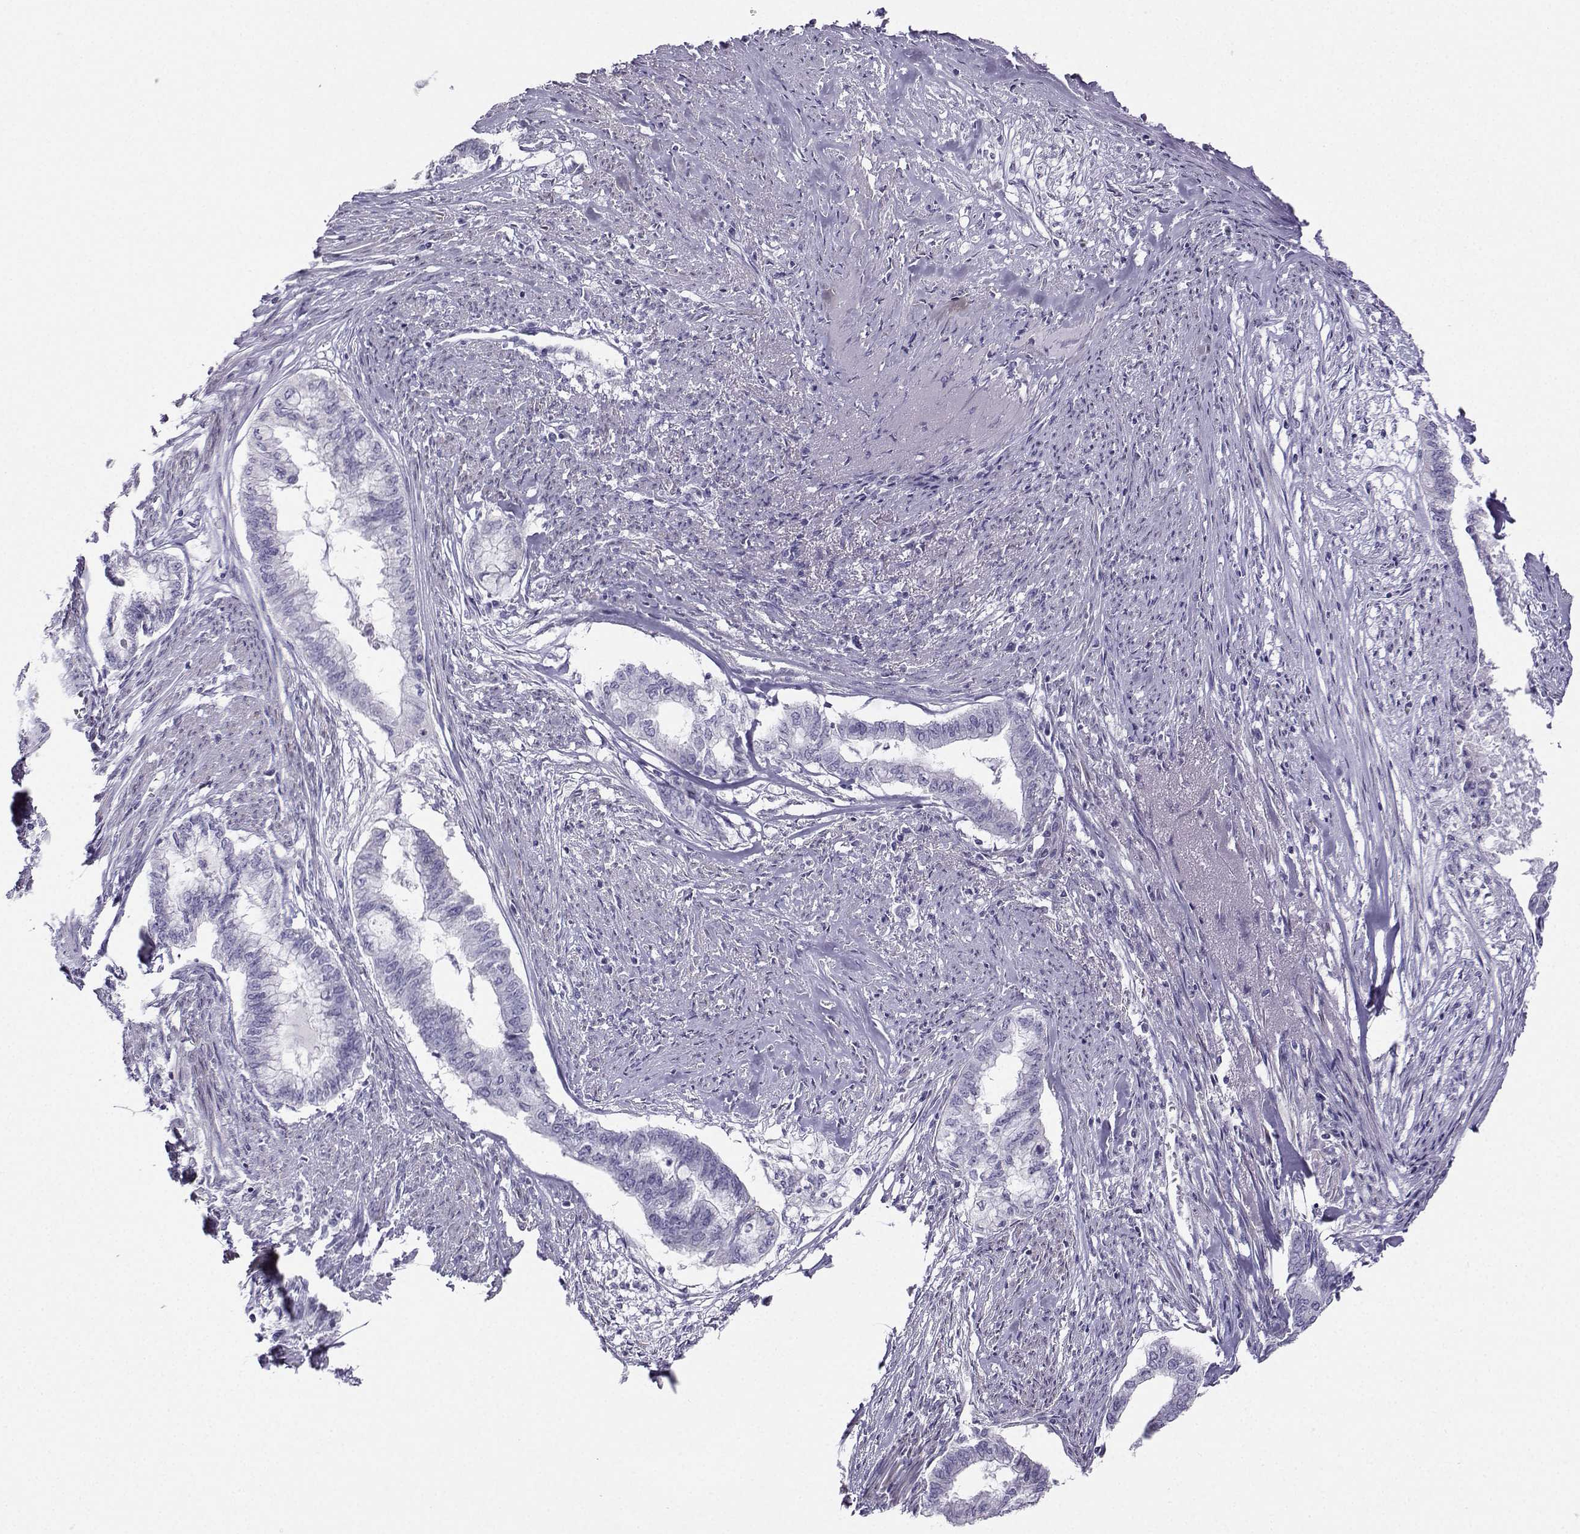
{"staining": {"intensity": "negative", "quantity": "none", "location": "none"}, "tissue": "endometrial cancer", "cell_type": "Tumor cells", "image_type": "cancer", "snomed": [{"axis": "morphology", "description": "Adenocarcinoma, NOS"}, {"axis": "topography", "description": "Endometrium"}], "caption": "Micrograph shows no protein expression in tumor cells of endometrial adenocarcinoma tissue.", "gene": "FBXO24", "patient": {"sex": "female", "age": 79}}